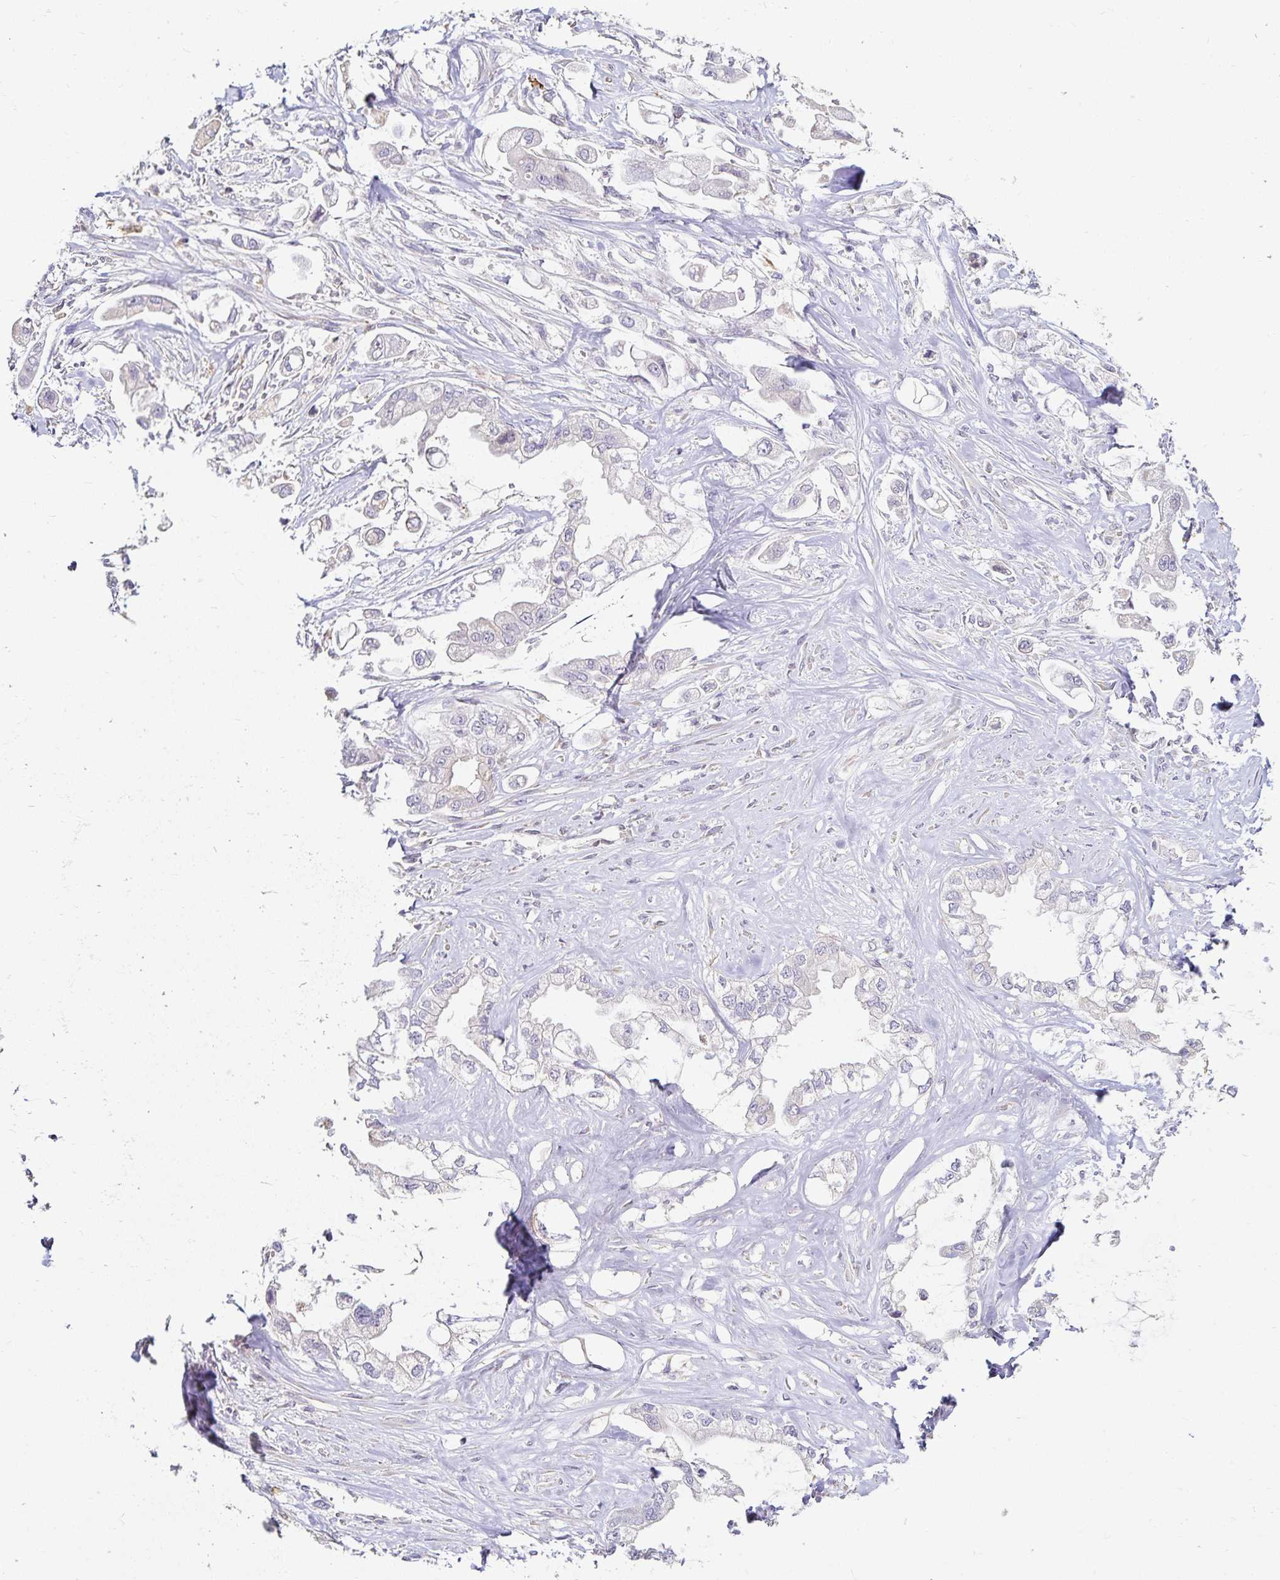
{"staining": {"intensity": "negative", "quantity": "none", "location": "none"}, "tissue": "stomach cancer", "cell_type": "Tumor cells", "image_type": "cancer", "snomed": [{"axis": "morphology", "description": "Adenocarcinoma, NOS"}, {"axis": "topography", "description": "Stomach"}], "caption": "Micrograph shows no protein staining in tumor cells of stomach cancer tissue. (Brightfield microscopy of DAB (3,3'-diaminobenzidine) IHC at high magnification).", "gene": "GP2", "patient": {"sex": "male", "age": 62}}